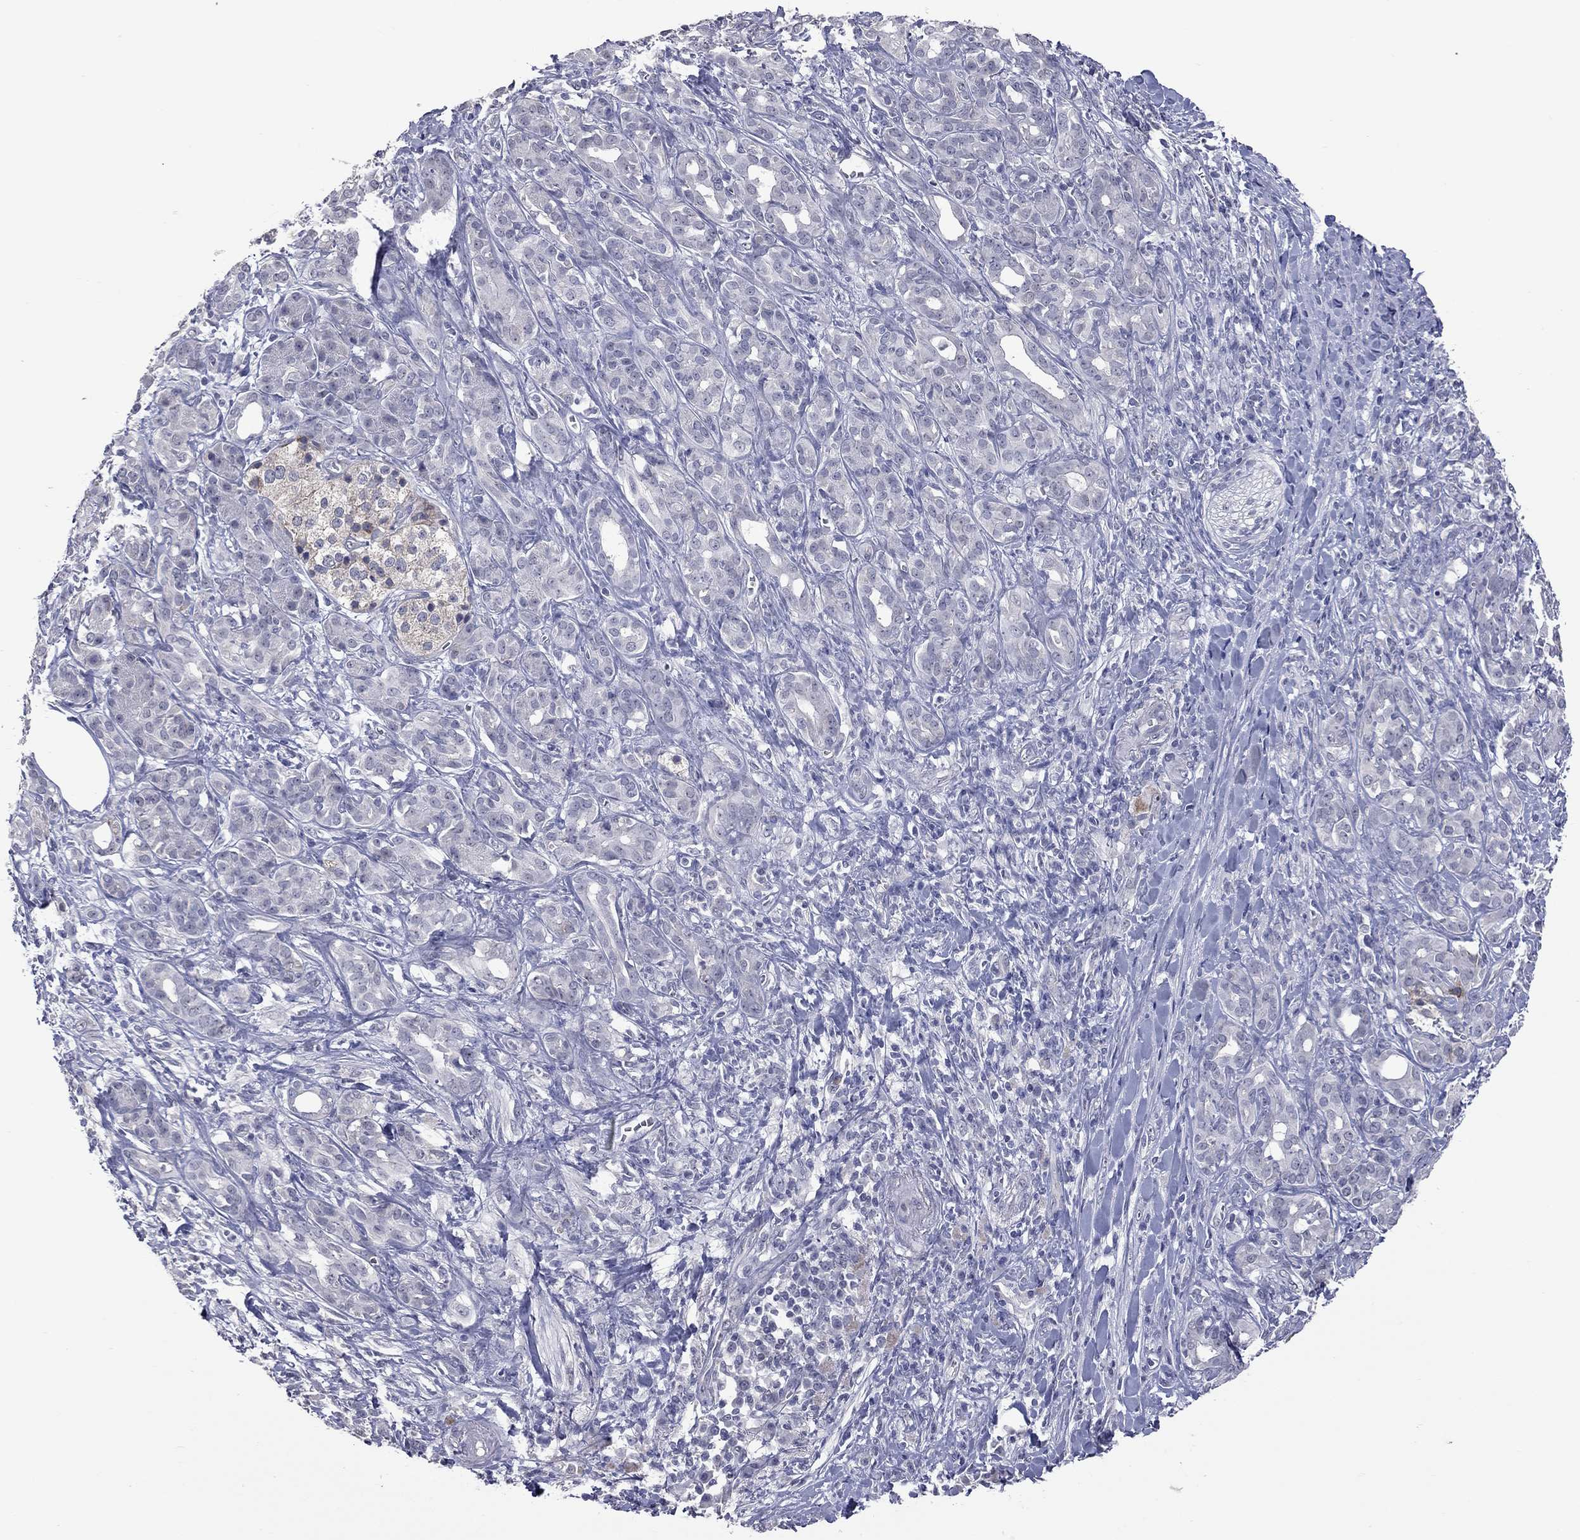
{"staining": {"intensity": "moderate", "quantity": "<25%", "location": "cytoplasmic/membranous"}, "tissue": "pancreatic cancer", "cell_type": "Tumor cells", "image_type": "cancer", "snomed": [{"axis": "morphology", "description": "Adenocarcinoma, NOS"}, {"axis": "topography", "description": "Pancreas"}], "caption": "Brown immunohistochemical staining in human pancreatic cancer (adenocarcinoma) shows moderate cytoplasmic/membranous staining in about <25% of tumor cells. The staining was performed using DAB (3,3'-diaminobenzidine) to visualize the protein expression in brown, while the nuclei were stained in blue with hematoxylin (Magnification: 20x).", "gene": "SHOC2", "patient": {"sex": "male", "age": 61}}